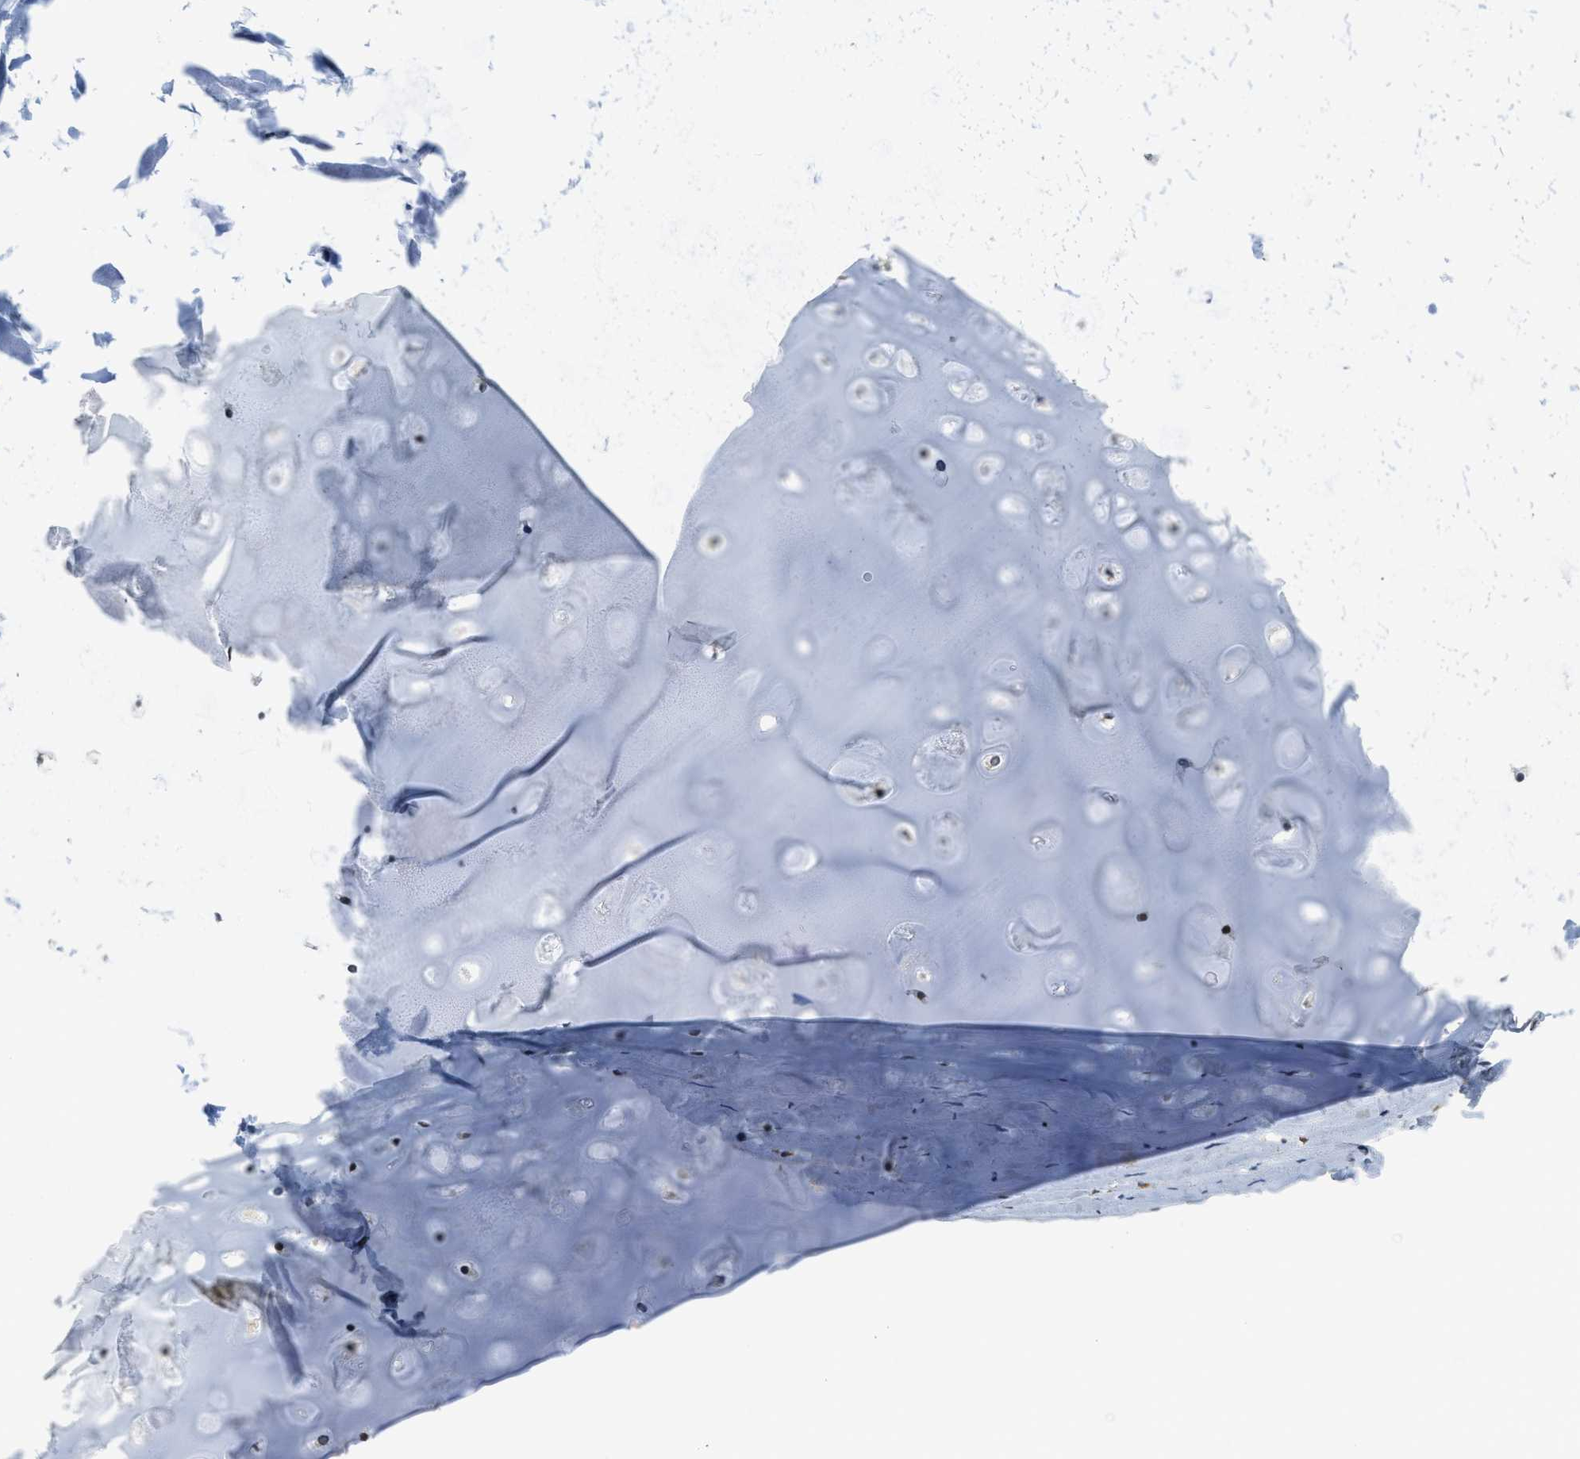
{"staining": {"intensity": "moderate", "quantity": ">75%", "location": "cytoplasmic/membranous,nuclear"}, "tissue": "adipose tissue", "cell_type": "Adipocytes", "image_type": "normal", "snomed": [{"axis": "morphology", "description": "Normal tissue, NOS"}, {"axis": "topography", "description": "Cartilage tissue"}, {"axis": "topography", "description": "Bronchus"}], "caption": "Adipocytes reveal medium levels of moderate cytoplasmic/membranous,nuclear staining in approximately >75% of cells in benign adipose tissue. The staining was performed using DAB (3,3'-diaminobenzidine) to visualize the protein expression in brown, while the nuclei were stained in blue with hematoxylin (Magnification: 20x).", "gene": "KMT2A", "patient": {"sex": "female", "age": 73}}